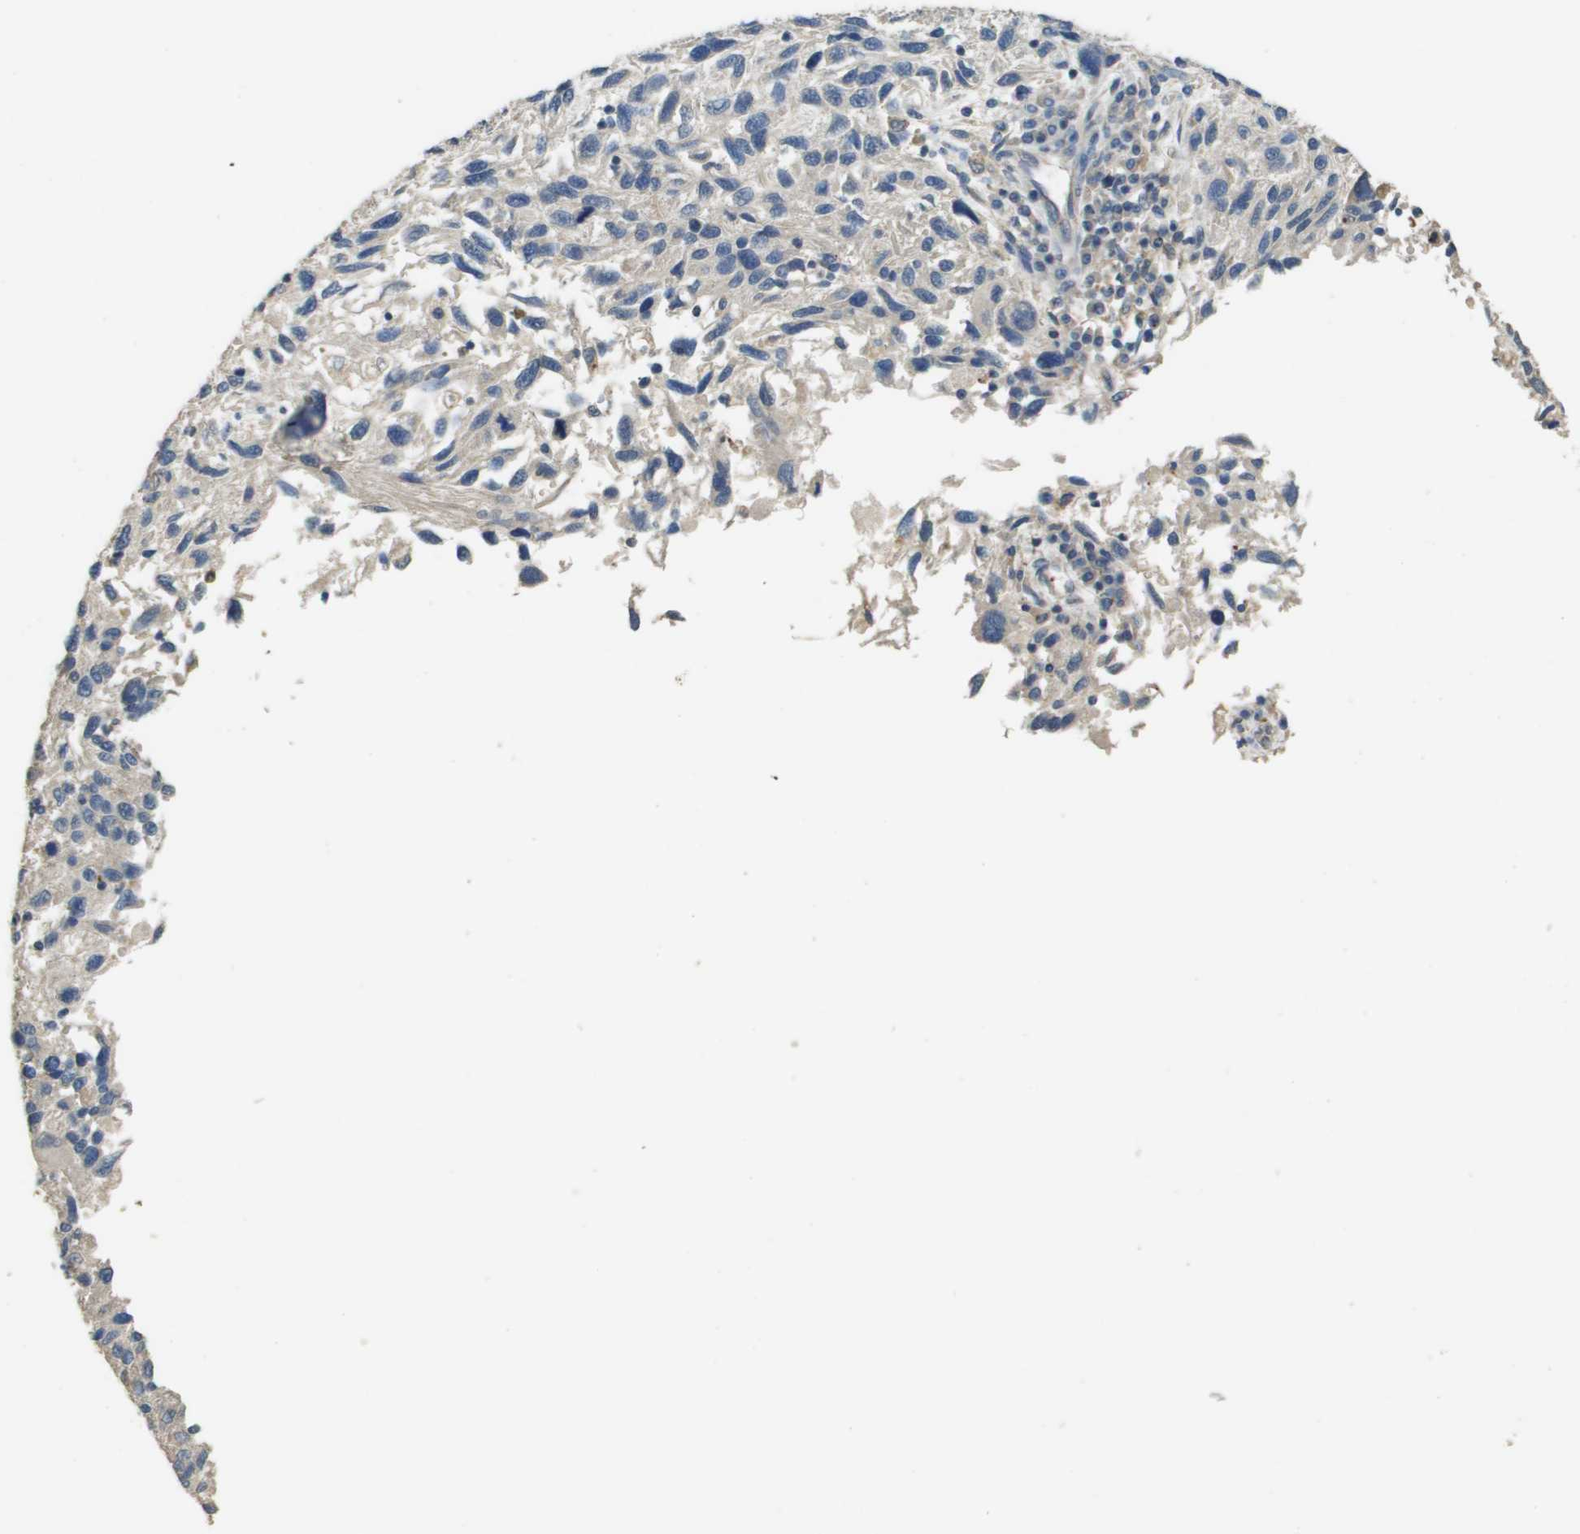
{"staining": {"intensity": "negative", "quantity": "none", "location": "none"}, "tissue": "melanoma", "cell_type": "Tumor cells", "image_type": "cancer", "snomed": [{"axis": "morphology", "description": "Malignant melanoma, NOS"}, {"axis": "topography", "description": "Skin"}], "caption": "Tumor cells show no significant protein staining in melanoma.", "gene": "RAB27B", "patient": {"sex": "male", "age": 53}}